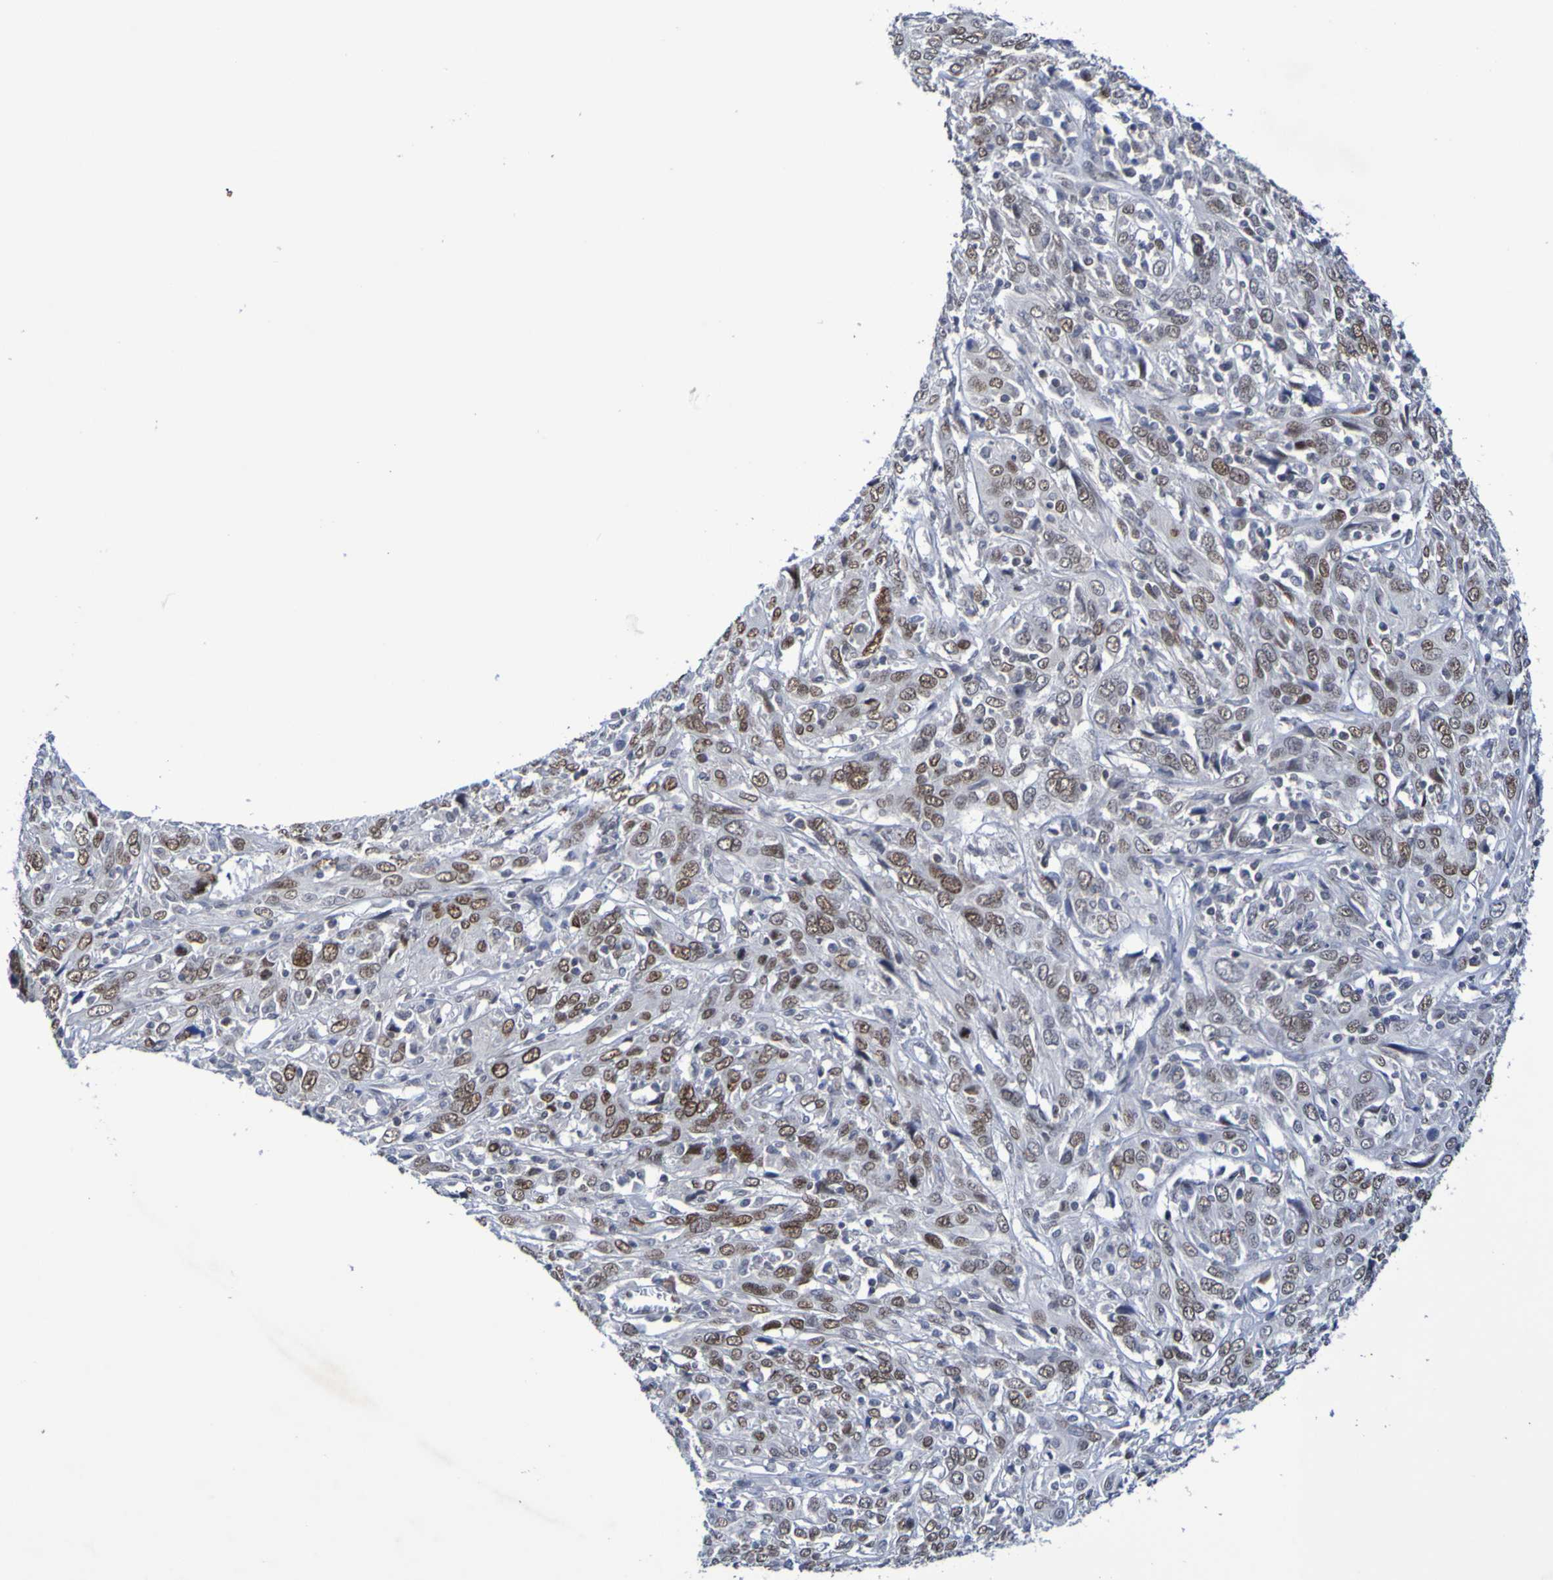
{"staining": {"intensity": "moderate", "quantity": "25%-75%", "location": "nuclear"}, "tissue": "cervical cancer", "cell_type": "Tumor cells", "image_type": "cancer", "snomed": [{"axis": "morphology", "description": "Squamous cell carcinoma, NOS"}, {"axis": "topography", "description": "Cervix"}], "caption": "An image of squamous cell carcinoma (cervical) stained for a protein demonstrates moderate nuclear brown staining in tumor cells. The staining was performed using DAB, with brown indicating positive protein expression. Nuclei are stained blue with hematoxylin.", "gene": "PCGF1", "patient": {"sex": "female", "age": 46}}